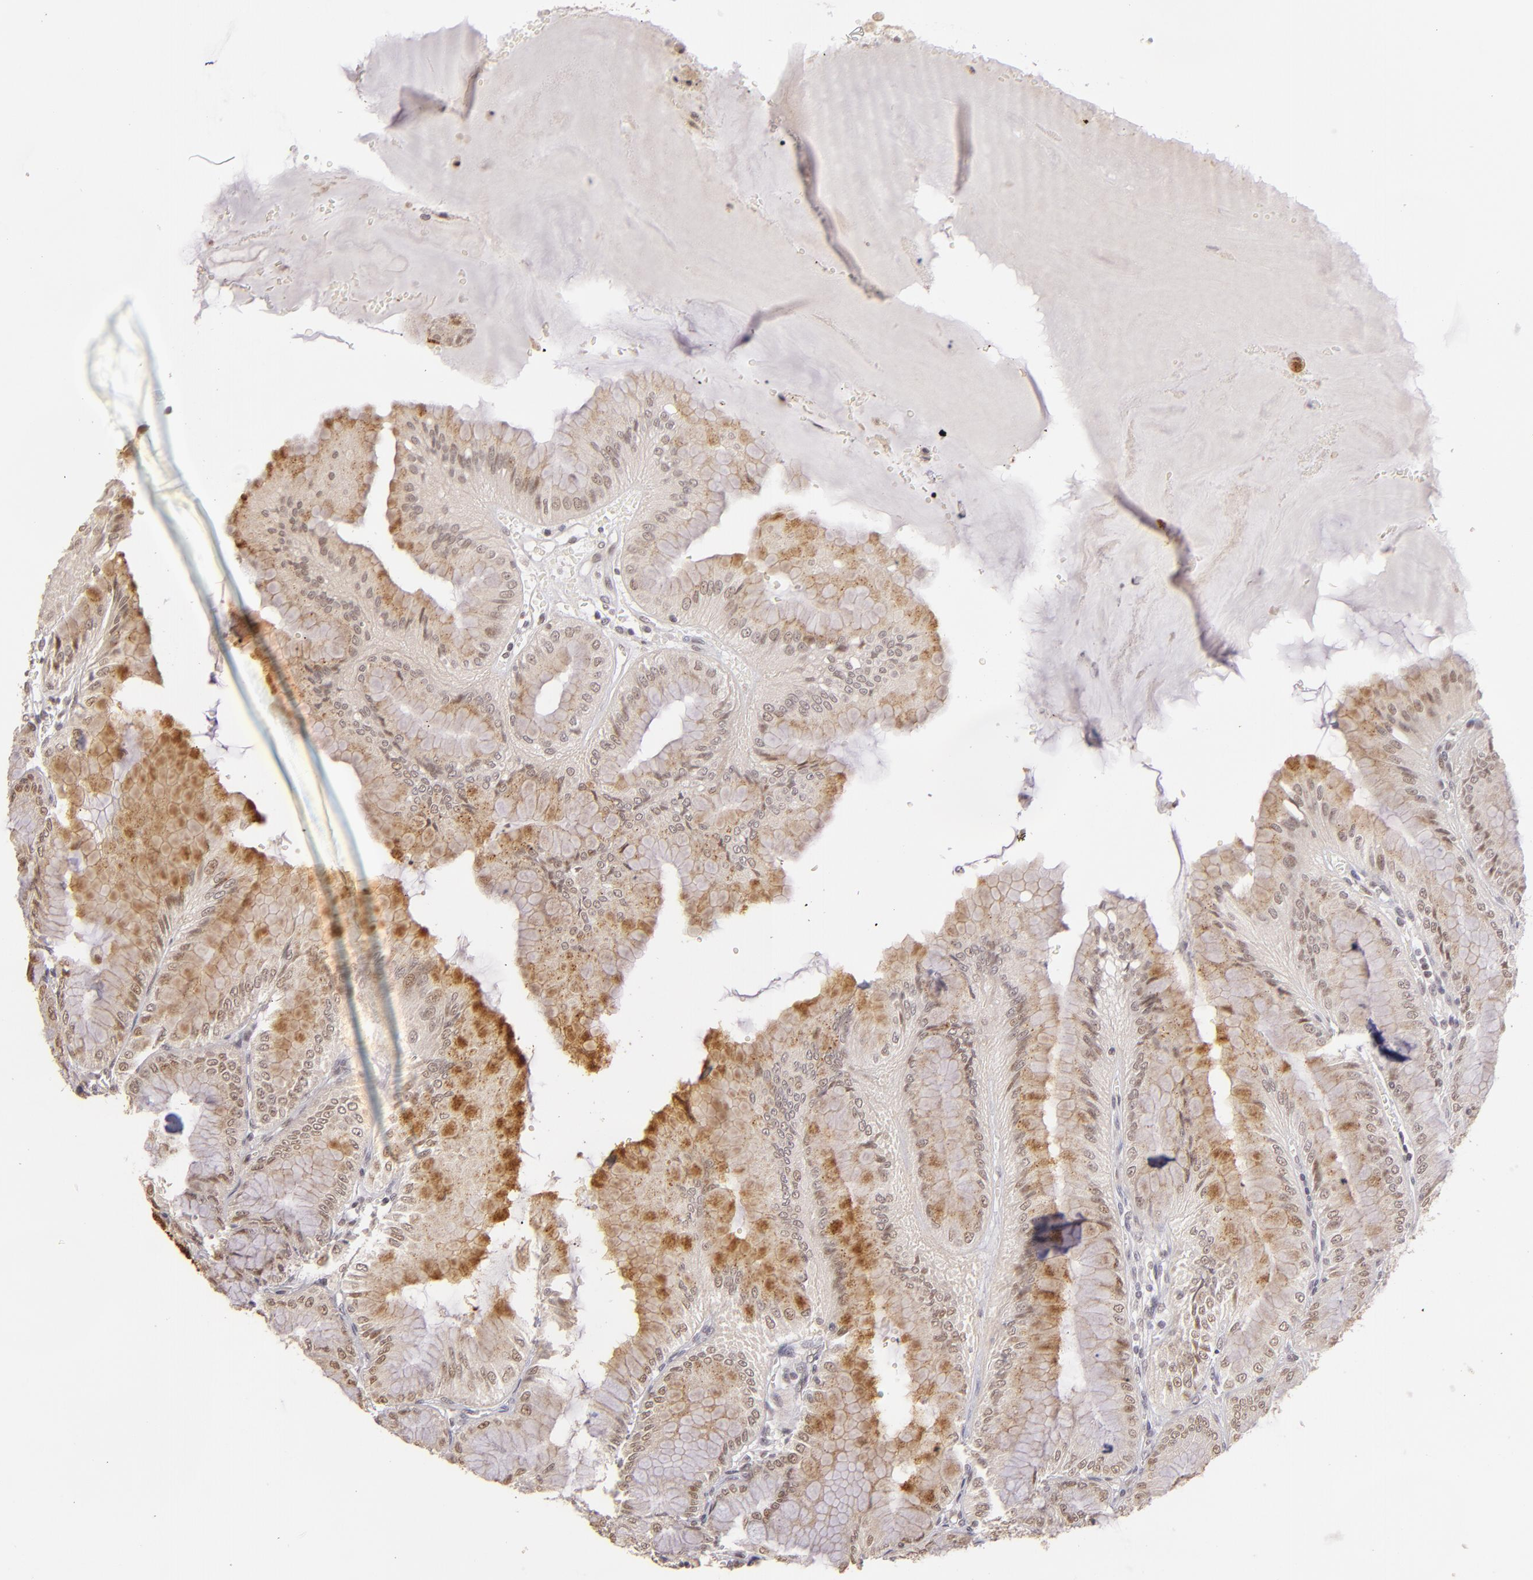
{"staining": {"intensity": "weak", "quantity": "<25%", "location": "cytoplasmic/membranous,nuclear"}, "tissue": "stomach", "cell_type": "Glandular cells", "image_type": "normal", "snomed": [{"axis": "morphology", "description": "Normal tissue, NOS"}, {"axis": "topography", "description": "Stomach, lower"}], "caption": "Immunohistochemical staining of normal stomach reveals no significant expression in glandular cells. Nuclei are stained in blue.", "gene": "RARB", "patient": {"sex": "male", "age": 71}}